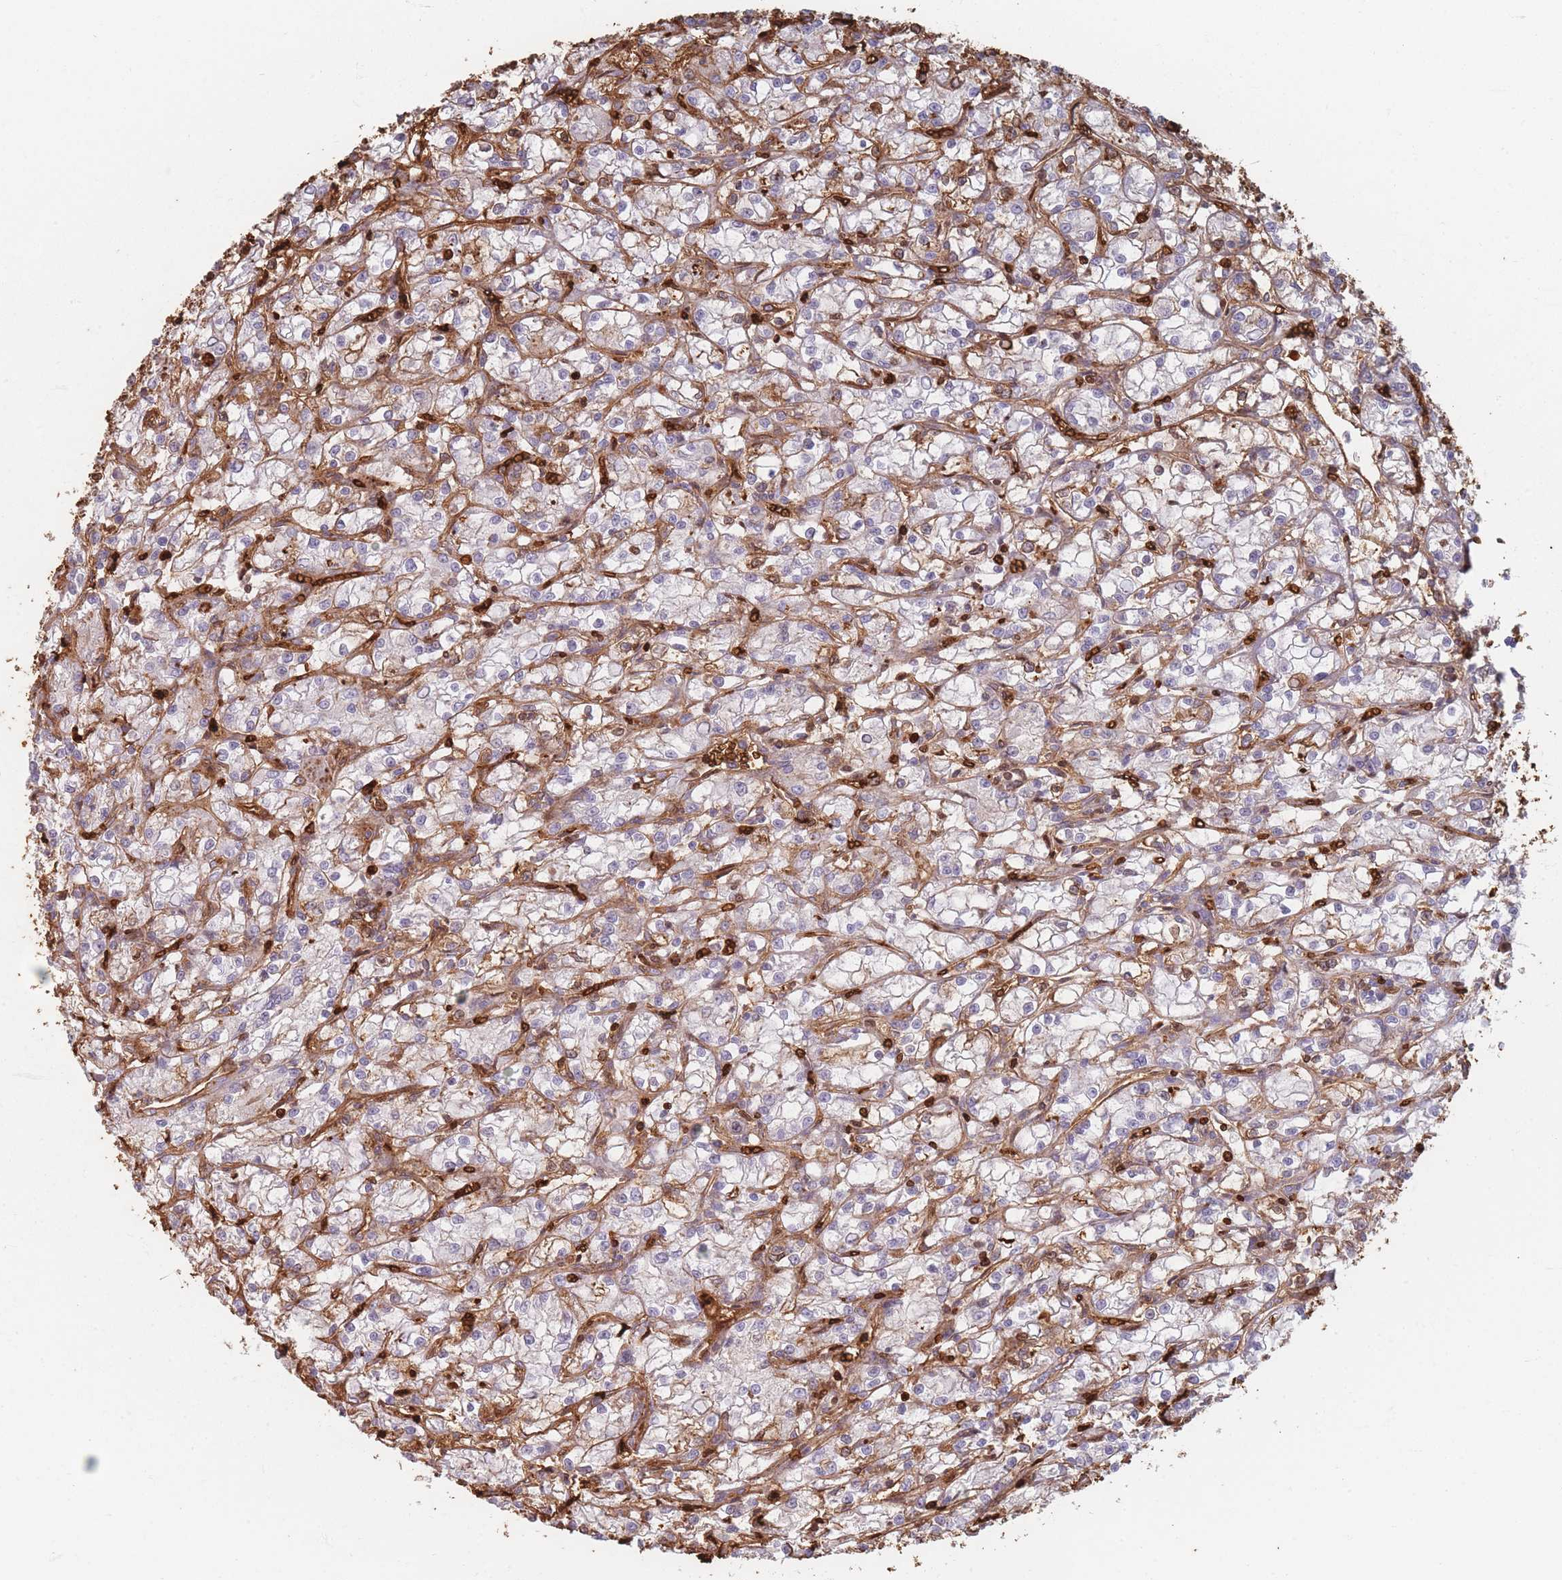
{"staining": {"intensity": "weak", "quantity": "<25%", "location": "cytoplasmic/membranous"}, "tissue": "renal cancer", "cell_type": "Tumor cells", "image_type": "cancer", "snomed": [{"axis": "morphology", "description": "Adenocarcinoma, NOS"}, {"axis": "topography", "description": "Kidney"}], "caption": "DAB immunohistochemical staining of human adenocarcinoma (renal) demonstrates no significant staining in tumor cells.", "gene": "SLC2A6", "patient": {"sex": "female", "age": 59}}